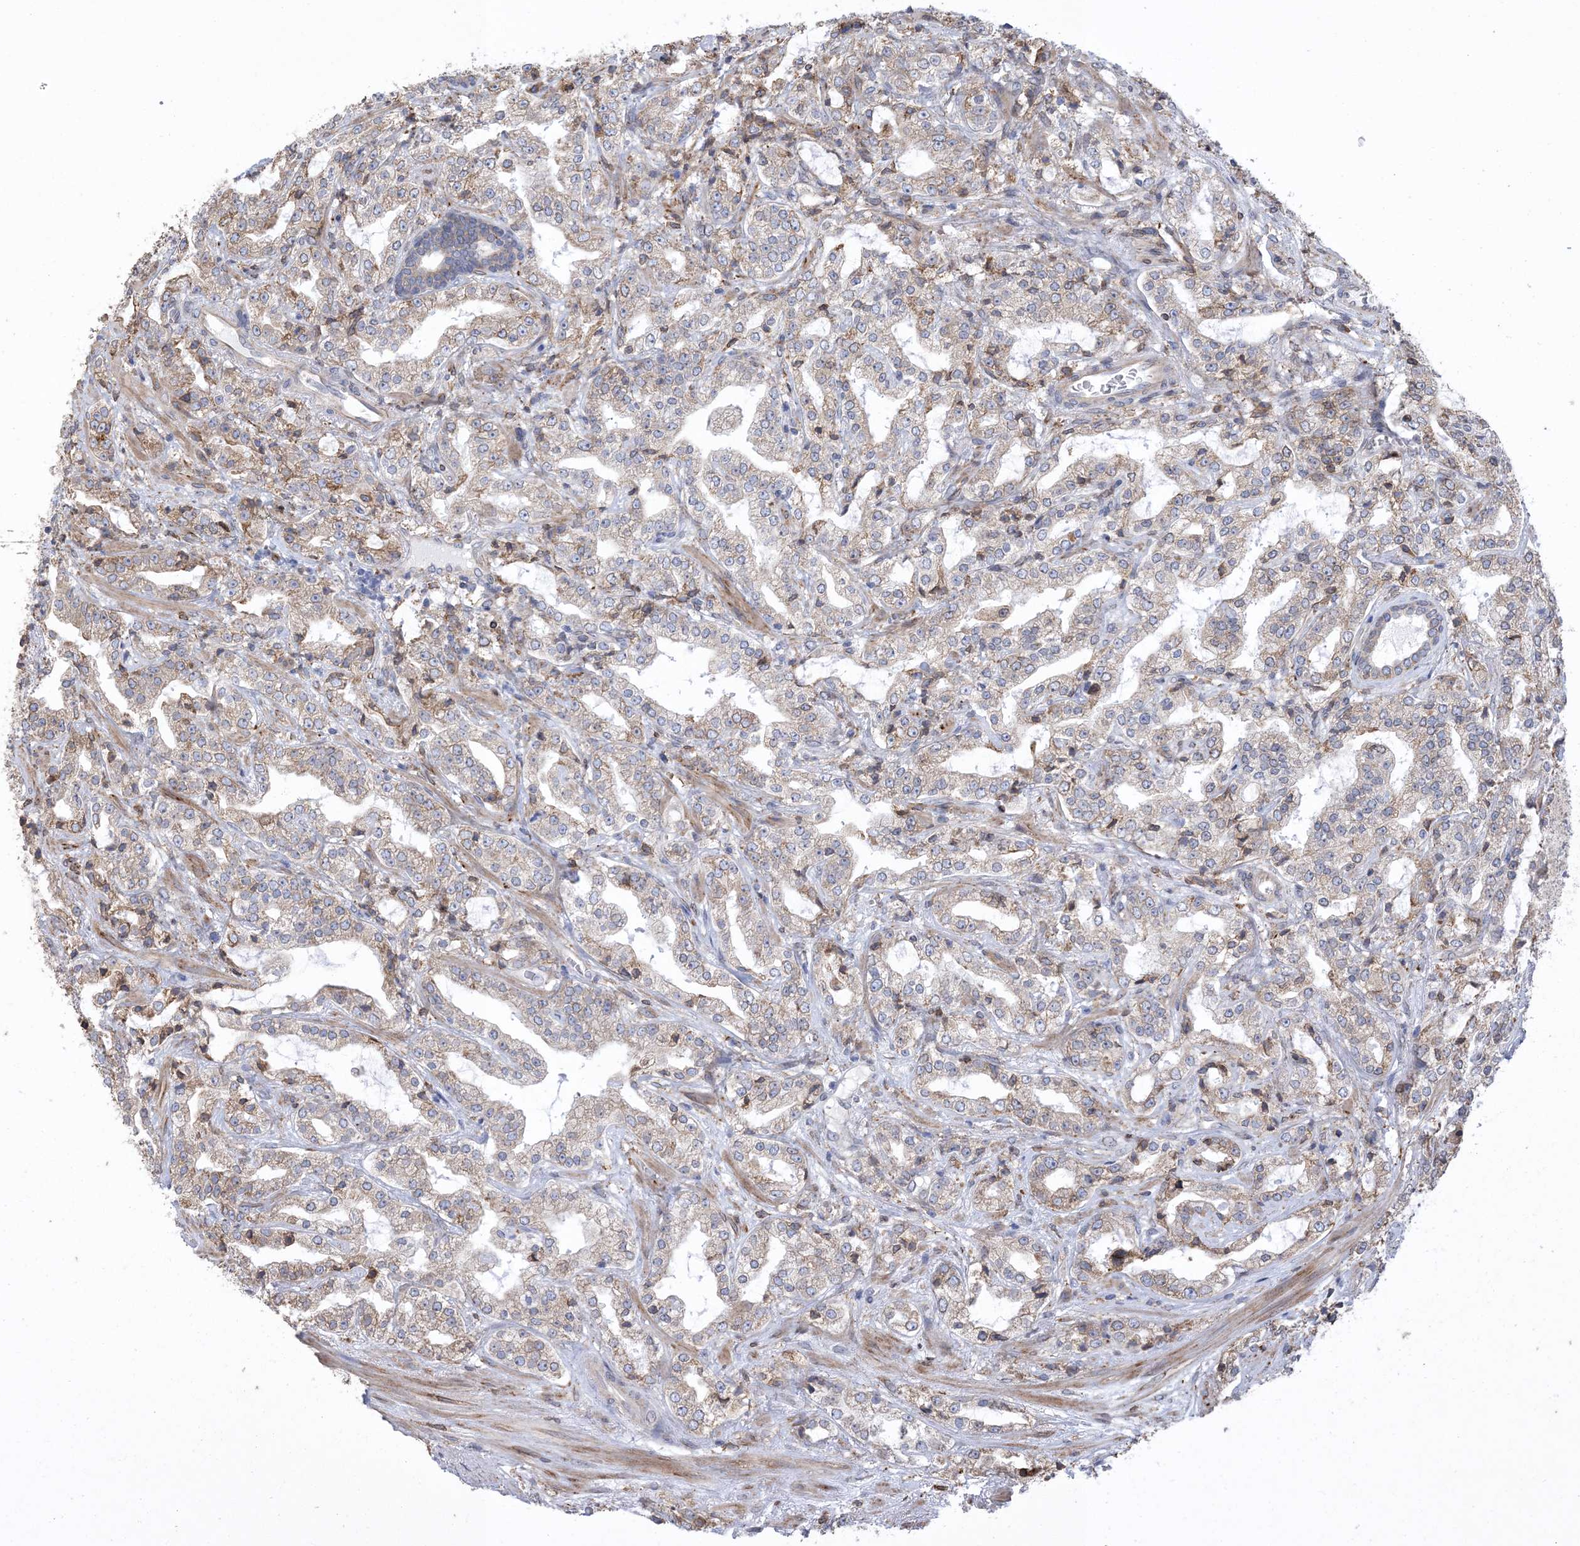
{"staining": {"intensity": "weak", "quantity": ">75%", "location": "cytoplasmic/membranous"}, "tissue": "prostate cancer", "cell_type": "Tumor cells", "image_type": "cancer", "snomed": [{"axis": "morphology", "description": "Adenocarcinoma, High grade"}, {"axis": "topography", "description": "Prostate"}], "caption": "About >75% of tumor cells in prostate high-grade adenocarcinoma demonstrate weak cytoplasmic/membranous protein staining as visualized by brown immunohistochemical staining.", "gene": "SHANK1", "patient": {"sex": "male", "age": 64}}